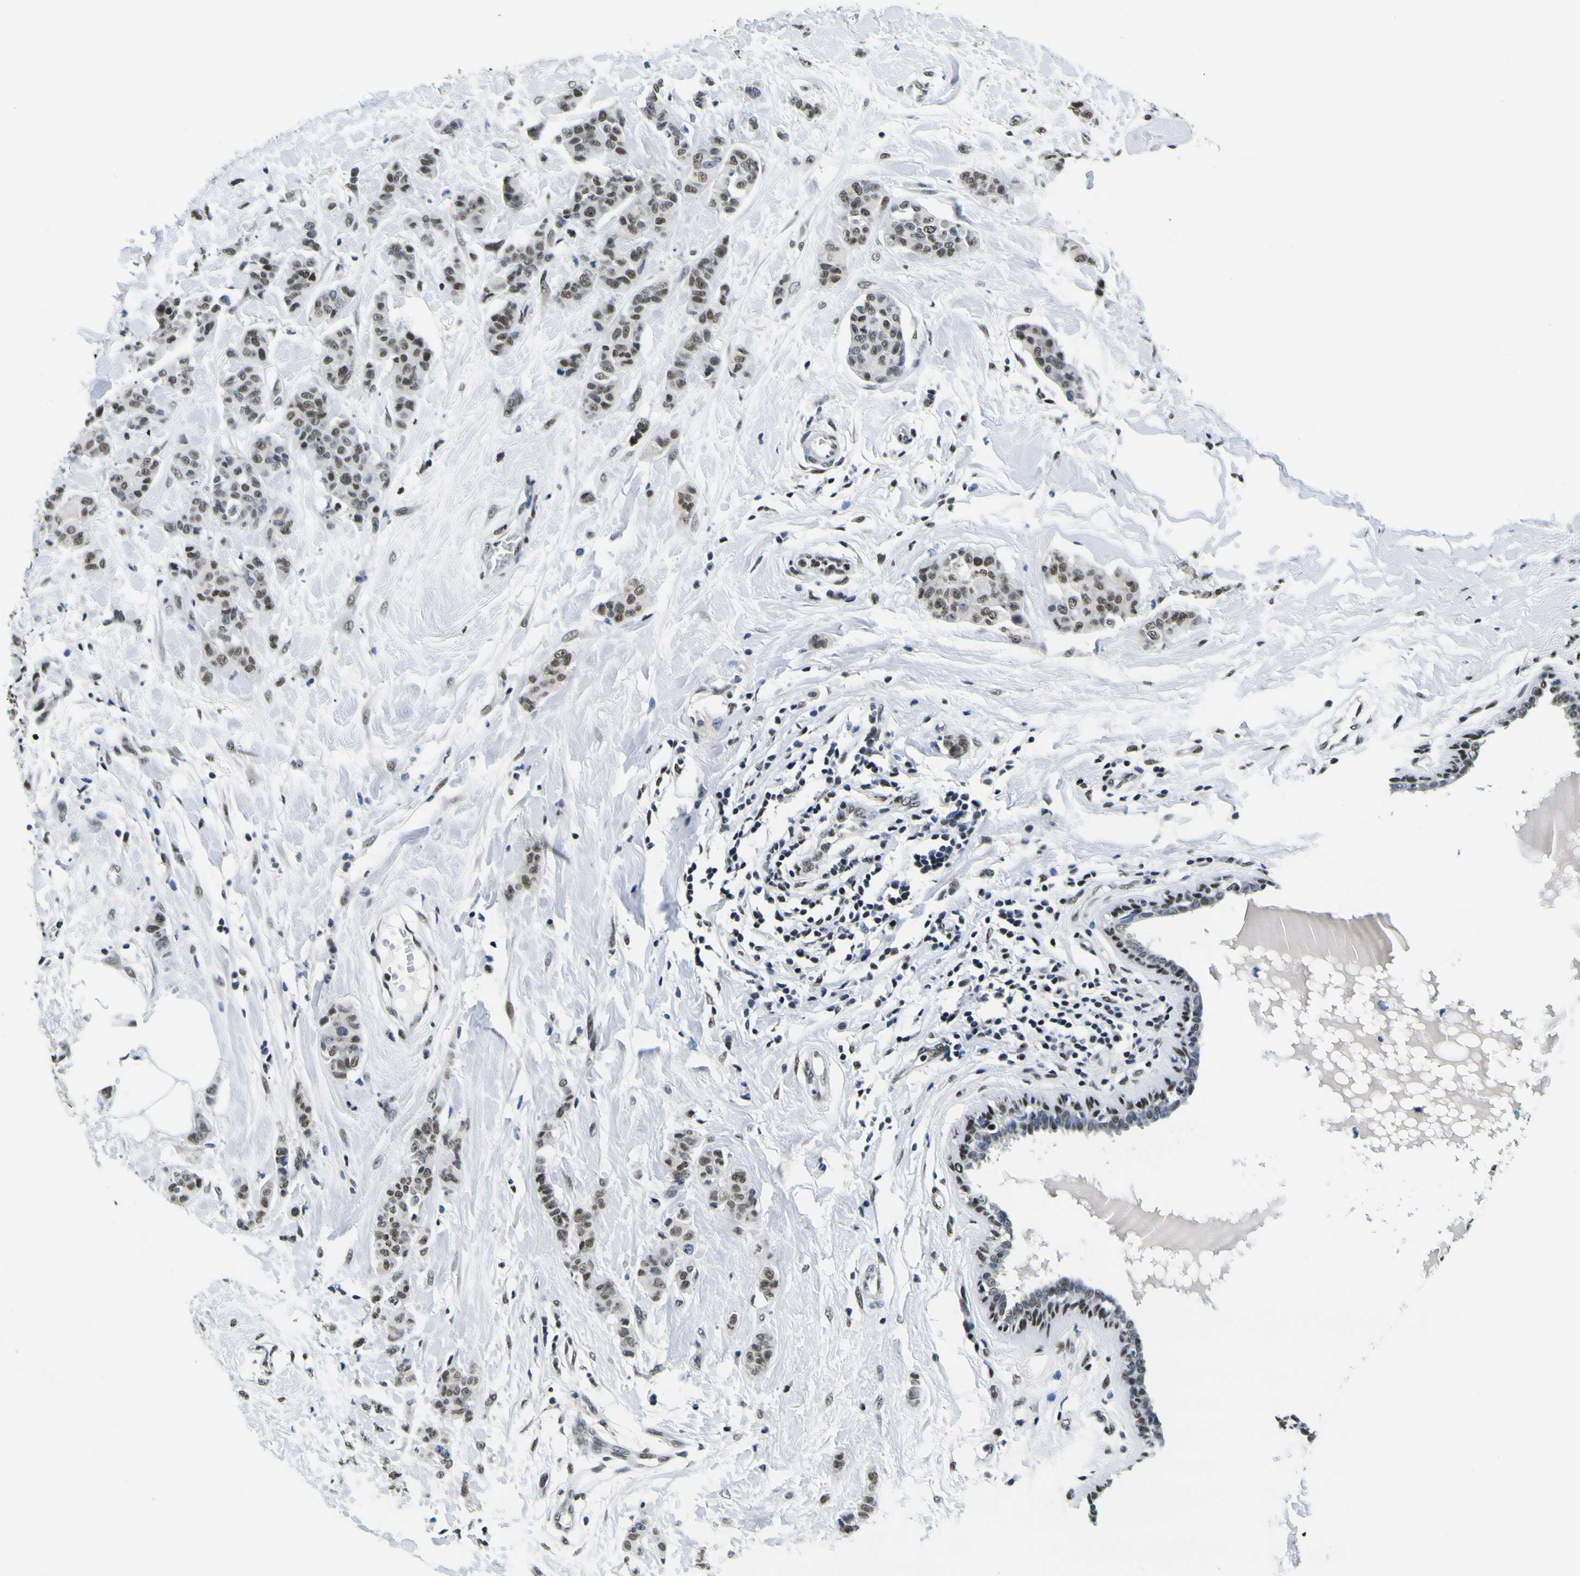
{"staining": {"intensity": "moderate", "quantity": ">75%", "location": "nuclear"}, "tissue": "breast cancer", "cell_type": "Tumor cells", "image_type": "cancer", "snomed": [{"axis": "morphology", "description": "Normal tissue, NOS"}, {"axis": "morphology", "description": "Duct carcinoma"}, {"axis": "topography", "description": "Breast"}], "caption": "Immunohistochemical staining of invasive ductal carcinoma (breast) displays moderate nuclear protein positivity in approximately >75% of tumor cells.", "gene": "SP1", "patient": {"sex": "female", "age": 40}}